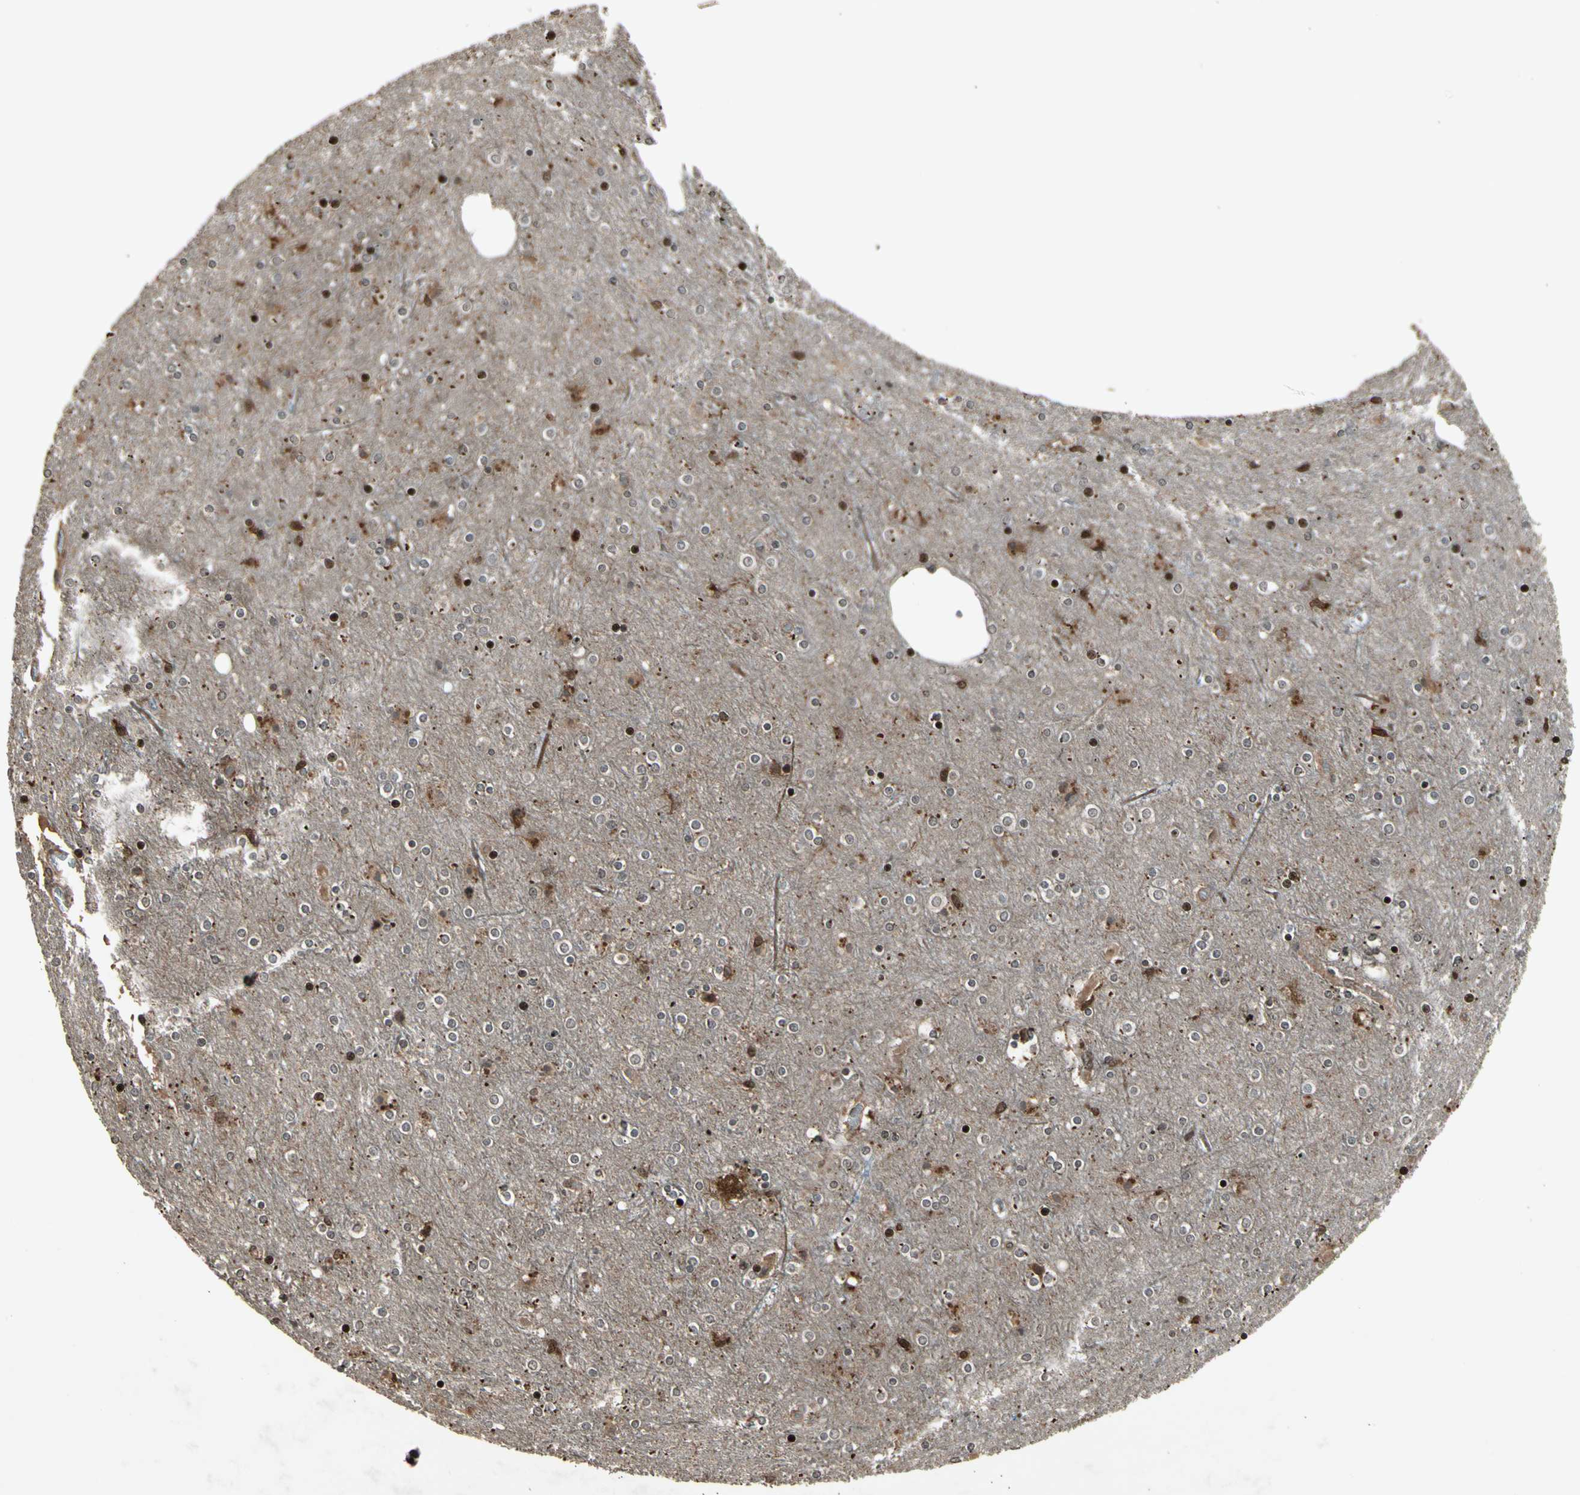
{"staining": {"intensity": "weak", "quantity": "25%-75%", "location": "cytoplasmic/membranous"}, "tissue": "cerebral cortex", "cell_type": "Endothelial cells", "image_type": "normal", "snomed": [{"axis": "morphology", "description": "Normal tissue, NOS"}, {"axis": "topography", "description": "Cerebral cortex"}], "caption": "Brown immunohistochemical staining in normal cerebral cortex demonstrates weak cytoplasmic/membranous positivity in approximately 25%-75% of endothelial cells.", "gene": "GLRX", "patient": {"sex": "female", "age": 54}}